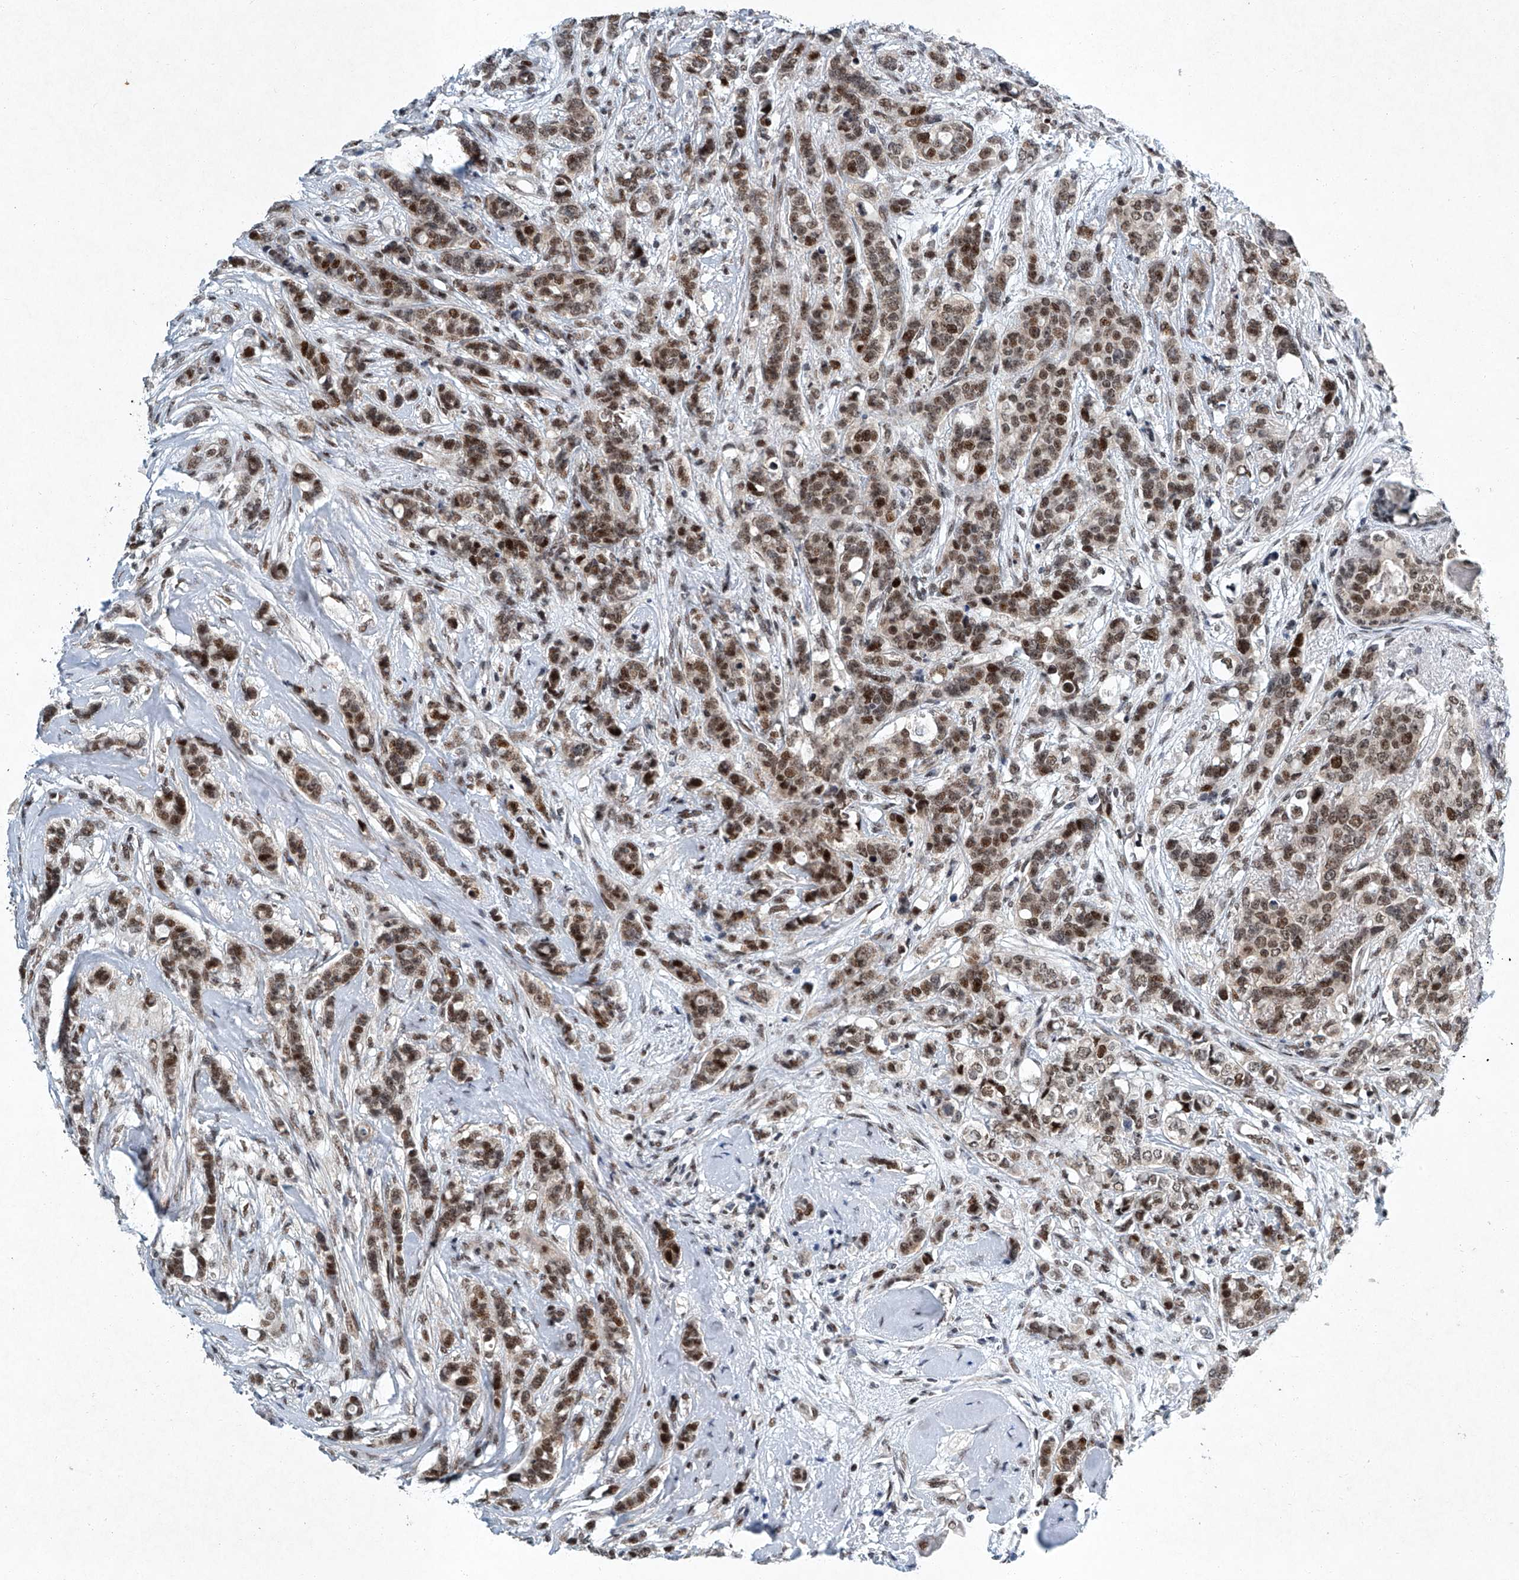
{"staining": {"intensity": "moderate", "quantity": ">75%", "location": "nuclear"}, "tissue": "breast cancer", "cell_type": "Tumor cells", "image_type": "cancer", "snomed": [{"axis": "morphology", "description": "Lobular carcinoma"}, {"axis": "topography", "description": "Breast"}], "caption": "Immunohistochemistry (IHC) photomicrograph of neoplastic tissue: human breast lobular carcinoma stained using immunohistochemistry exhibits medium levels of moderate protein expression localized specifically in the nuclear of tumor cells, appearing as a nuclear brown color.", "gene": "TFDP1", "patient": {"sex": "female", "age": 51}}